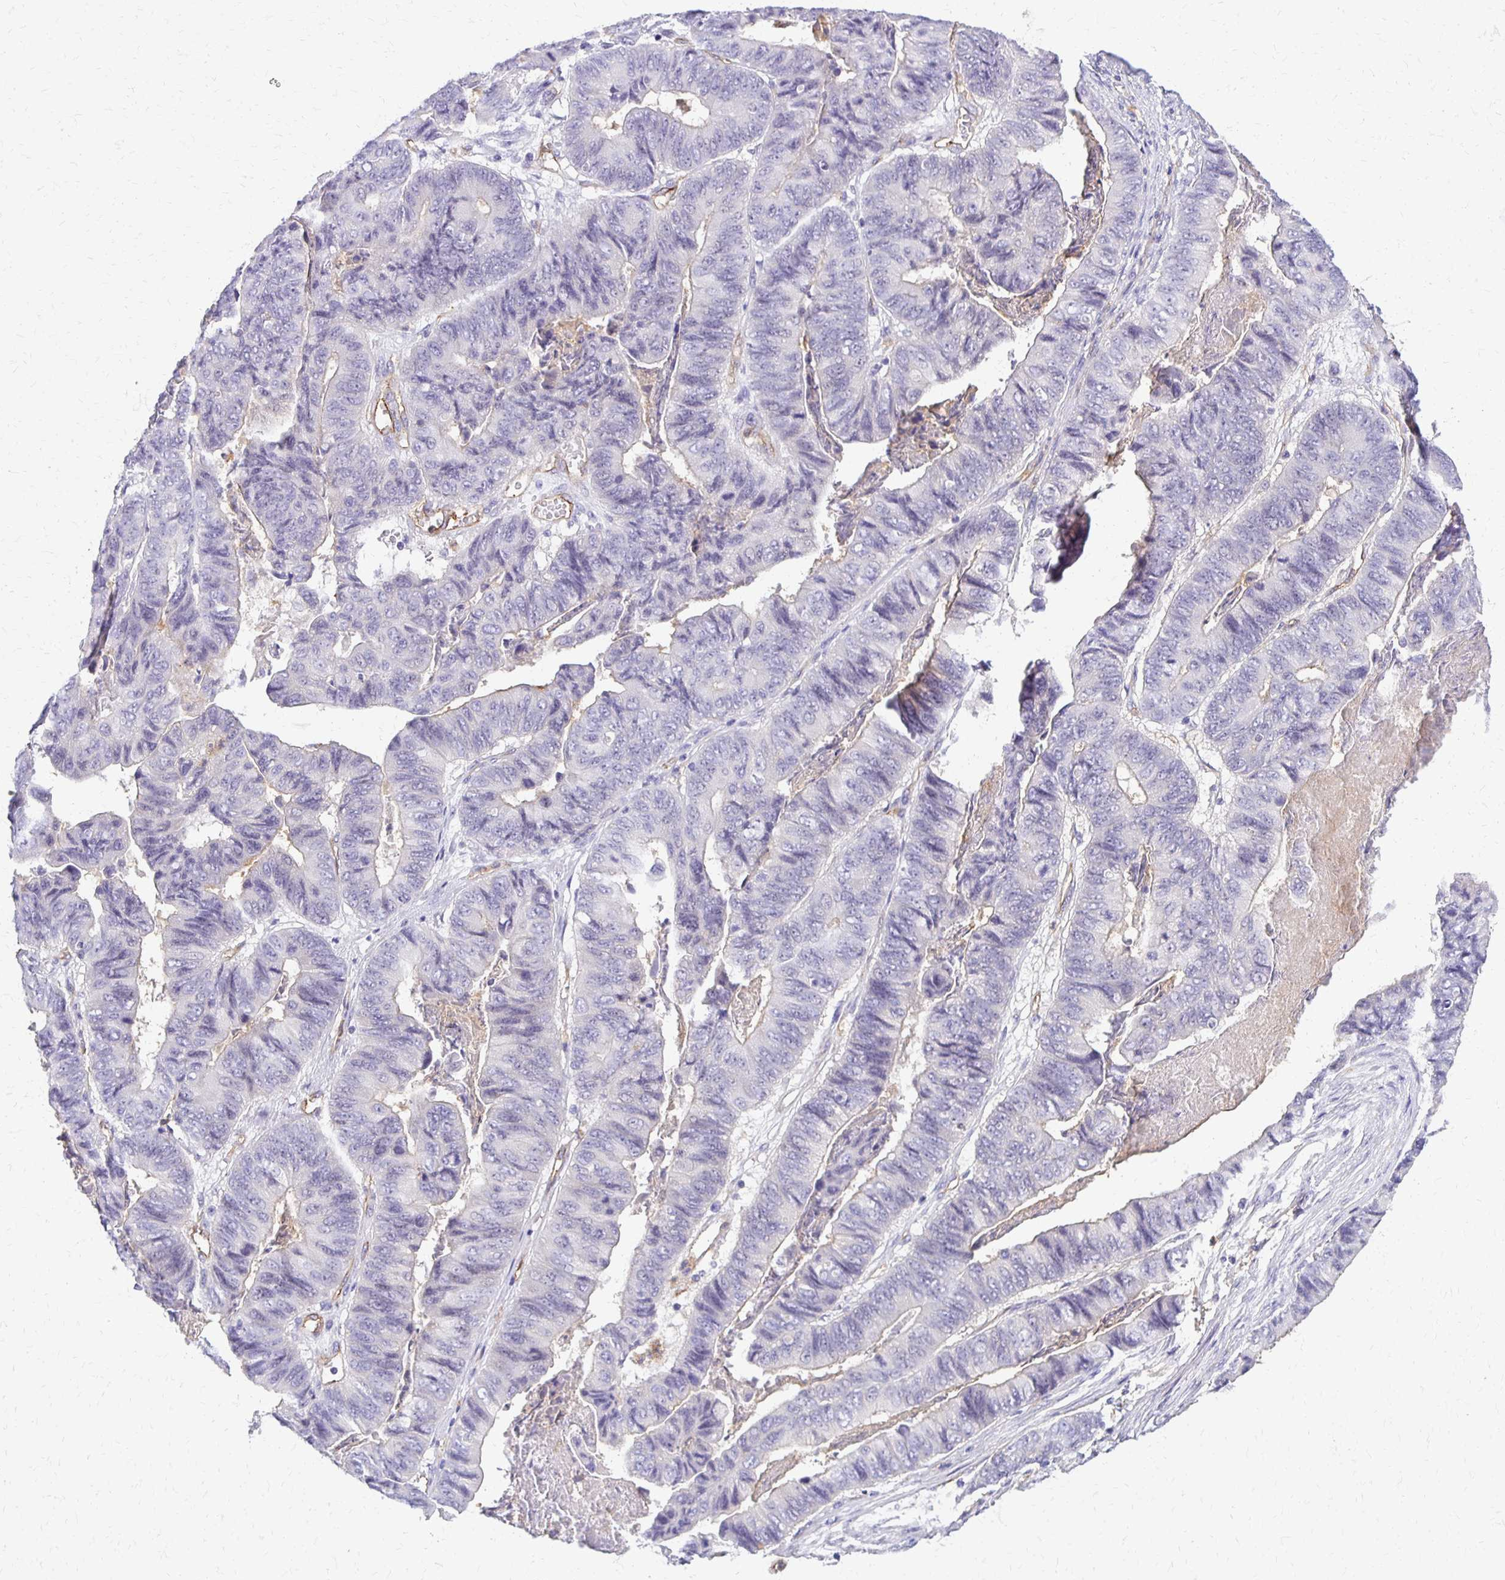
{"staining": {"intensity": "negative", "quantity": "none", "location": "none"}, "tissue": "stomach cancer", "cell_type": "Tumor cells", "image_type": "cancer", "snomed": [{"axis": "morphology", "description": "Adenocarcinoma, NOS"}, {"axis": "topography", "description": "Stomach, lower"}], "caption": "Protein analysis of stomach cancer exhibits no significant expression in tumor cells.", "gene": "TTYH1", "patient": {"sex": "male", "age": 77}}